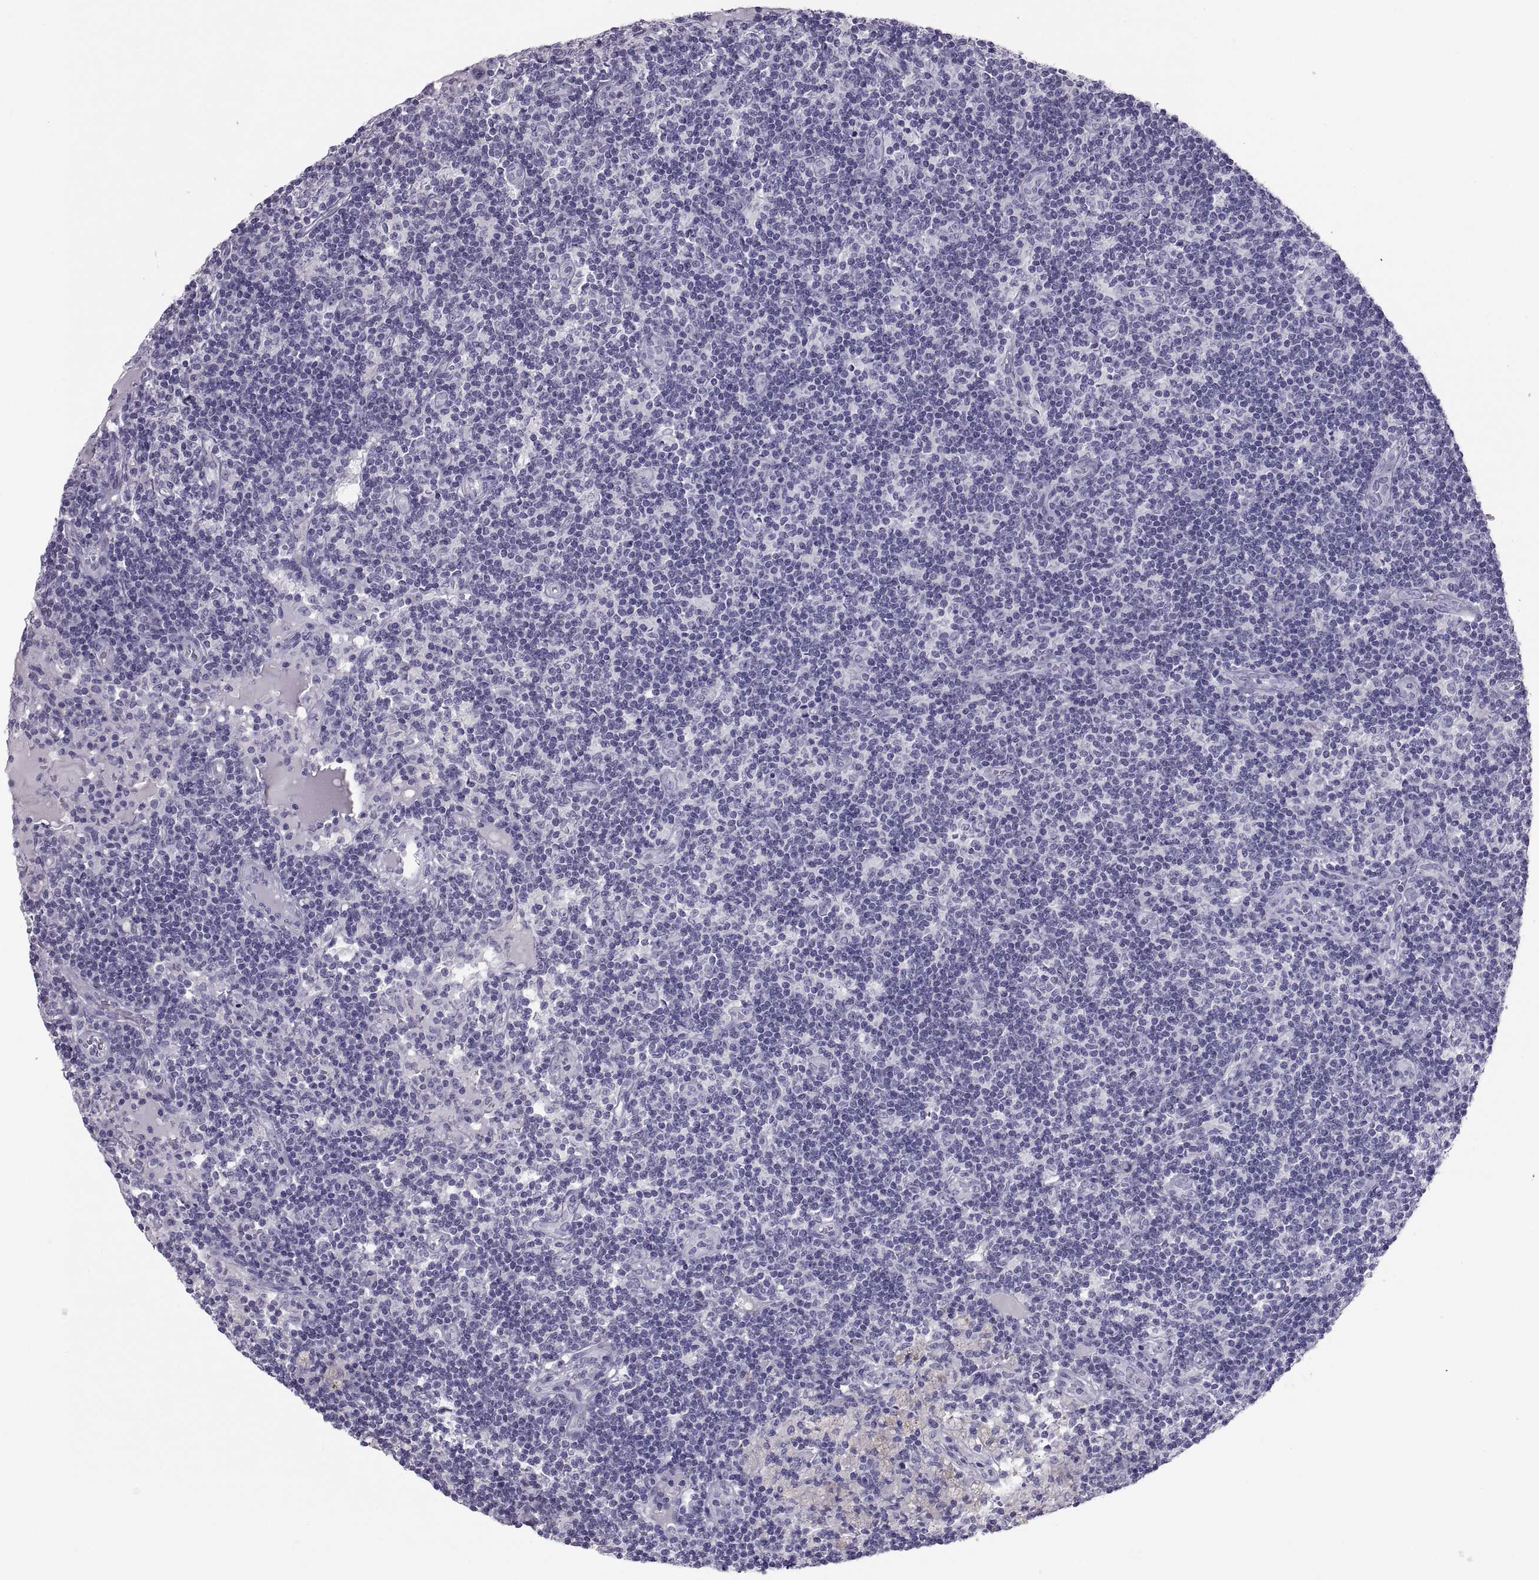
{"staining": {"intensity": "negative", "quantity": "none", "location": "none"}, "tissue": "lymph node", "cell_type": "Germinal center cells", "image_type": "normal", "snomed": [{"axis": "morphology", "description": "Normal tissue, NOS"}, {"axis": "topography", "description": "Lymph node"}], "caption": "This is an immunohistochemistry image of normal lymph node. There is no expression in germinal center cells.", "gene": "PCSK1N", "patient": {"sex": "female", "age": 72}}